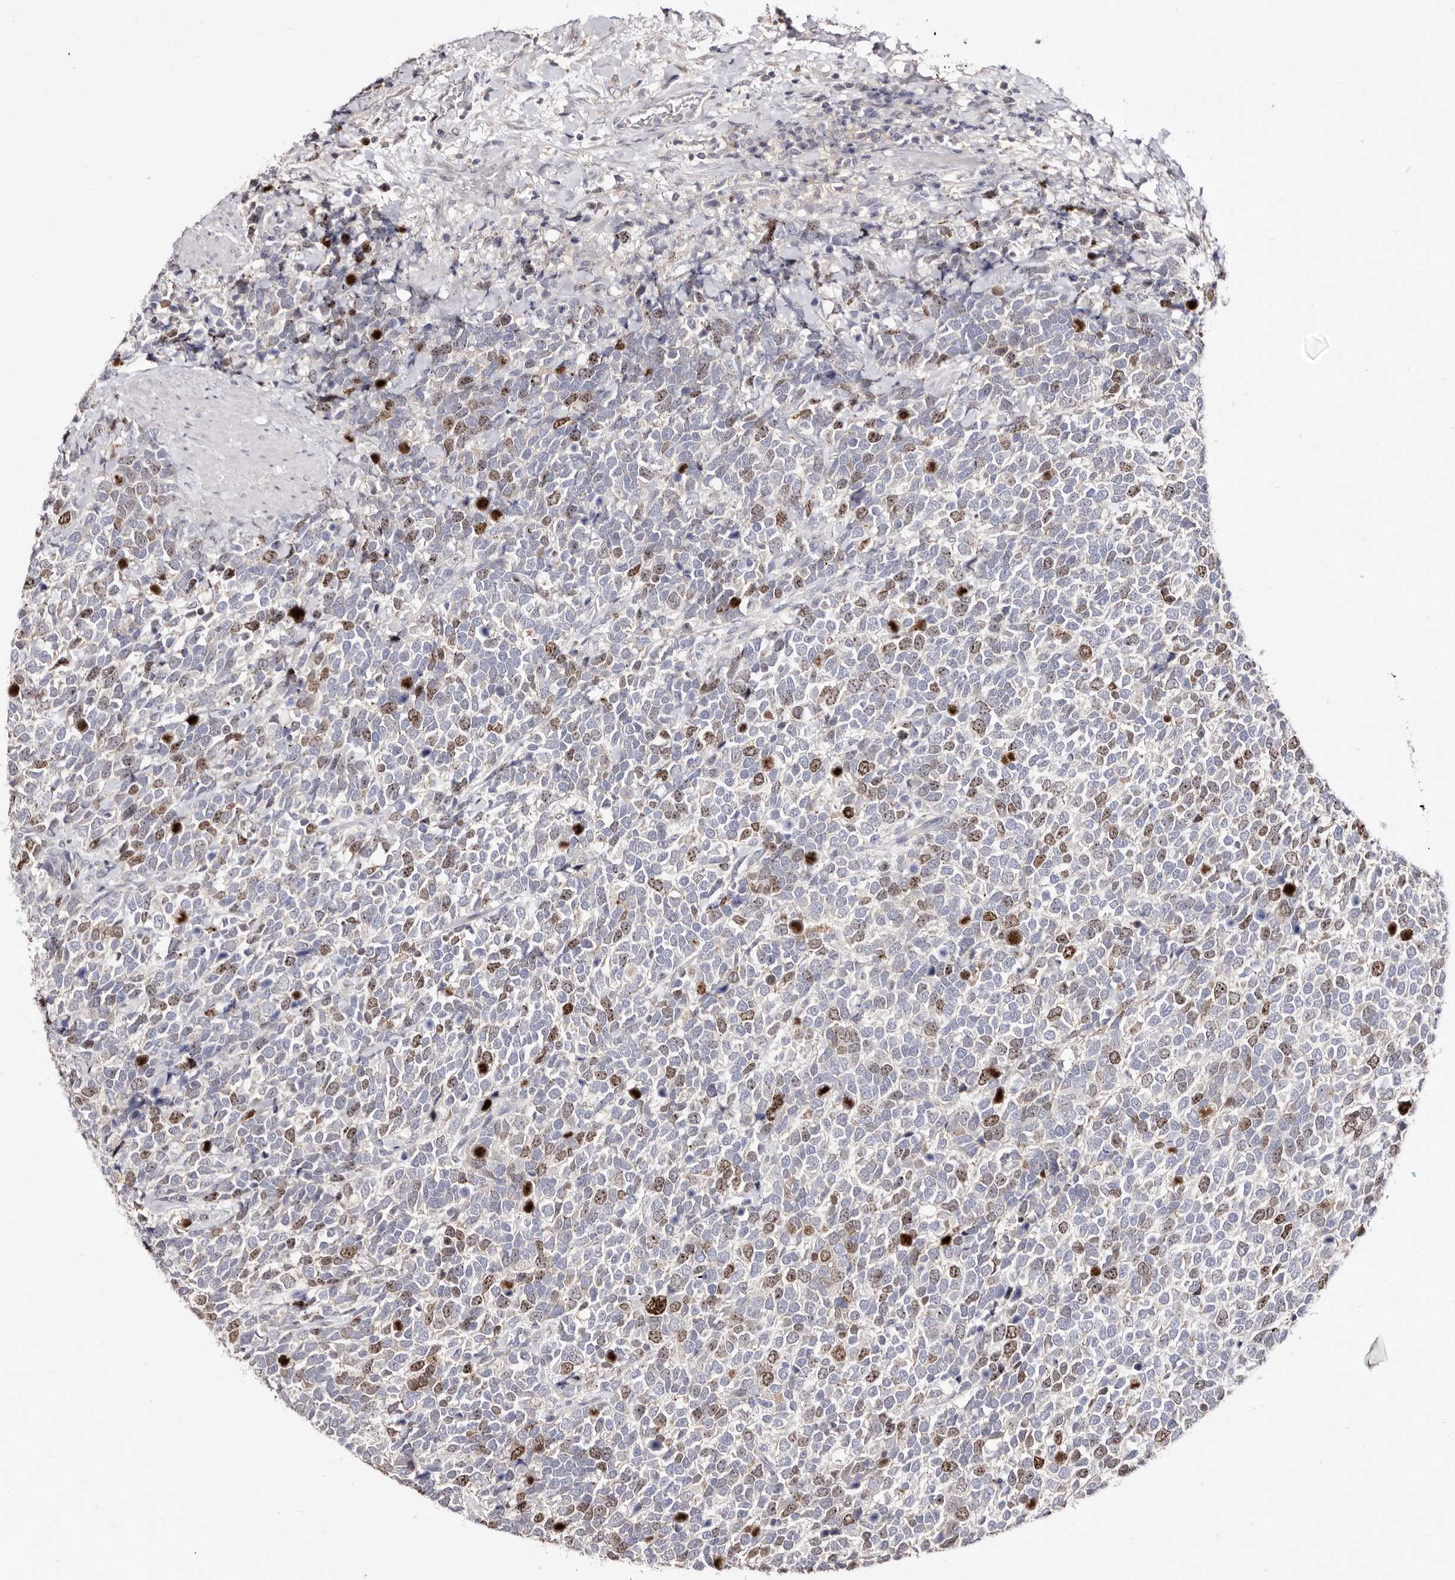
{"staining": {"intensity": "moderate", "quantity": "25%-75%", "location": "nuclear"}, "tissue": "urothelial cancer", "cell_type": "Tumor cells", "image_type": "cancer", "snomed": [{"axis": "morphology", "description": "Urothelial carcinoma, High grade"}, {"axis": "topography", "description": "Urinary bladder"}], "caption": "Tumor cells exhibit medium levels of moderate nuclear positivity in approximately 25%-75% of cells in urothelial cancer.", "gene": "CDCA8", "patient": {"sex": "female", "age": 82}}